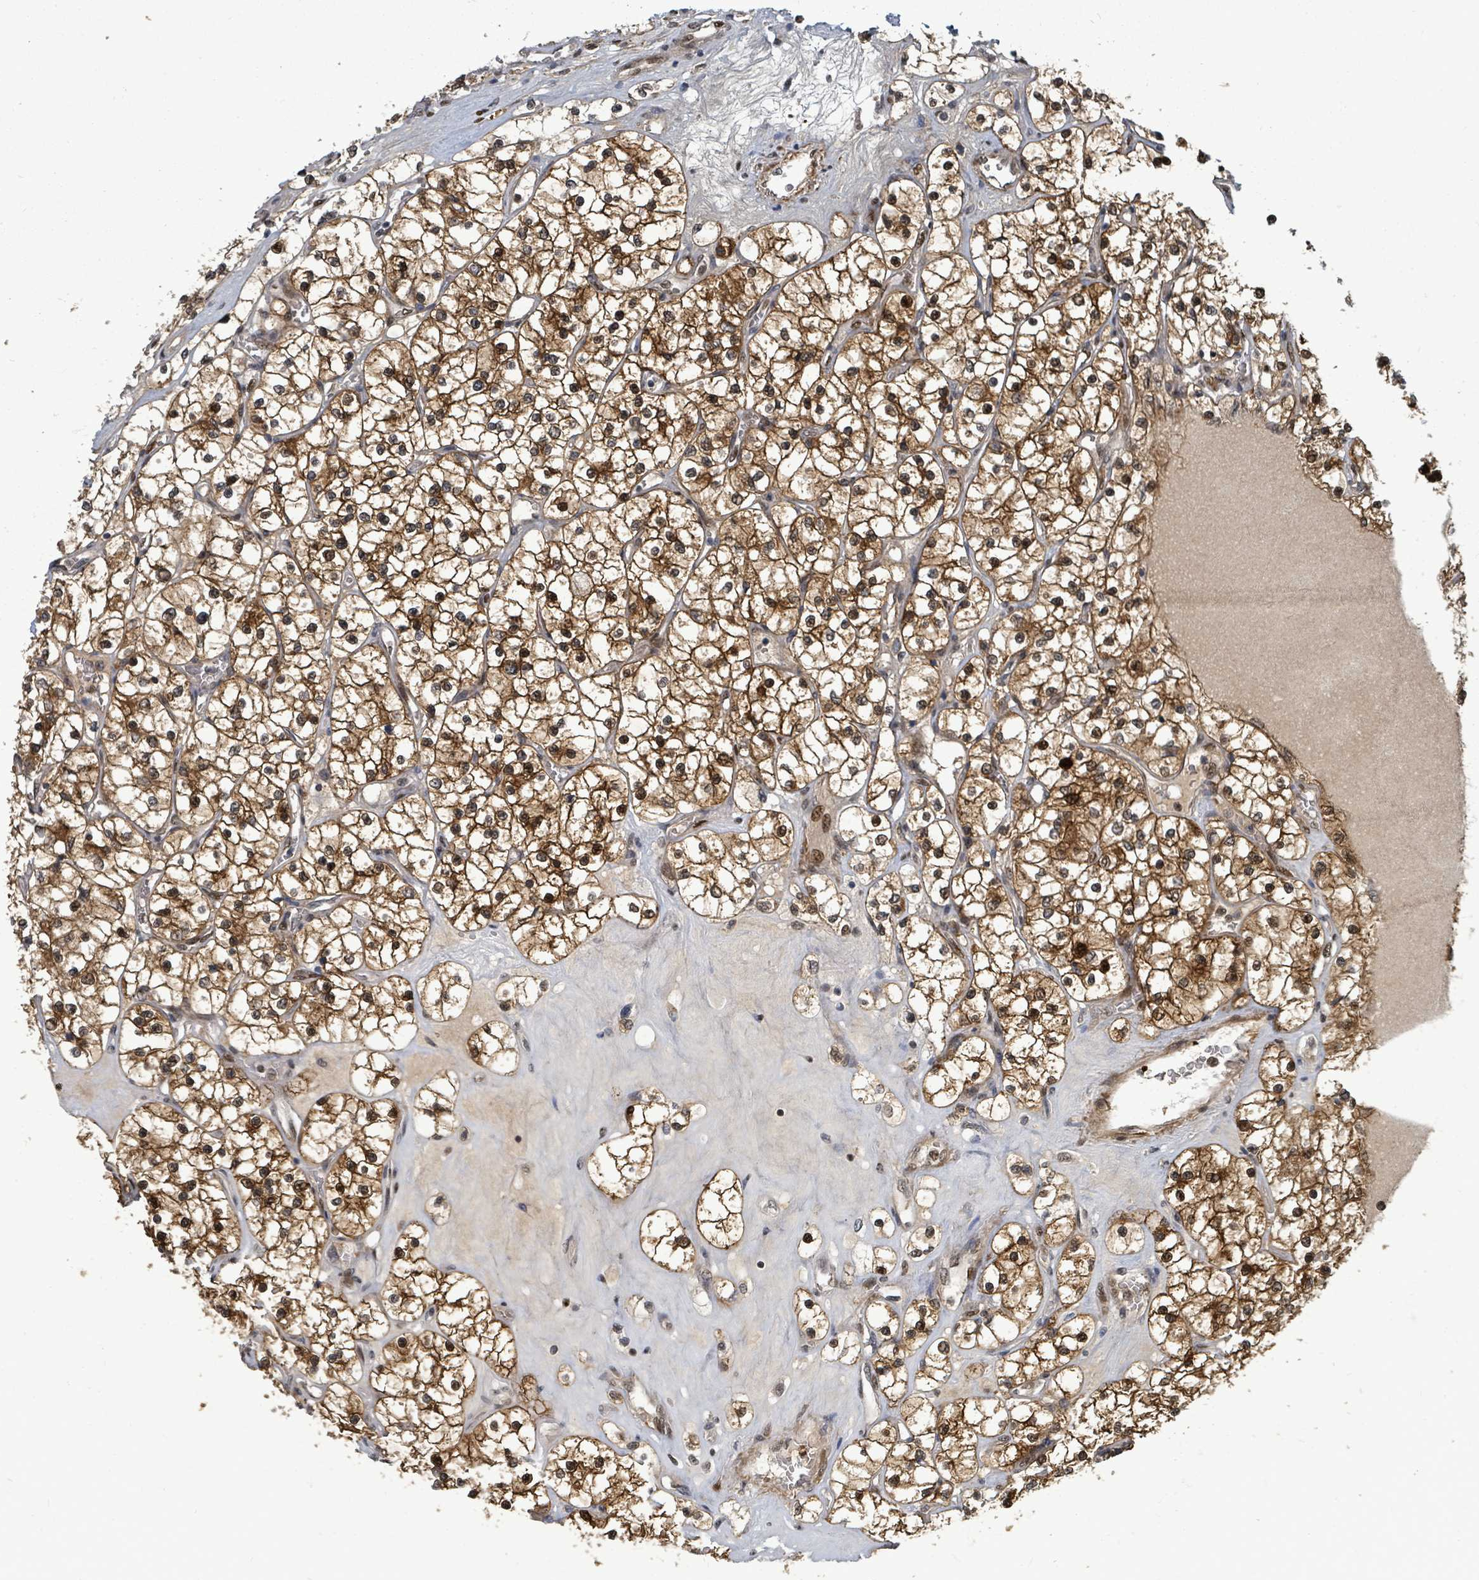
{"staining": {"intensity": "strong", "quantity": ">75%", "location": "cytoplasmic/membranous,nuclear"}, "tissue": "renal cancer", "cell_type": "Tumor cells", "image_type": "cancer", "snomed": [{"axis": "morphology", "description": "Adenocarcinoma, NOS"}, {"axis": "topography", "description": "Kidney"}], "caption": "A high amount of strong cytoplasmic/membranous and nuclear positivity is present in approximately >75% of tumor cells in adenocarcinoma (renal) tissue.", "gene": "TRDMT1", "patient": {"sex": "female", "age": 69}}